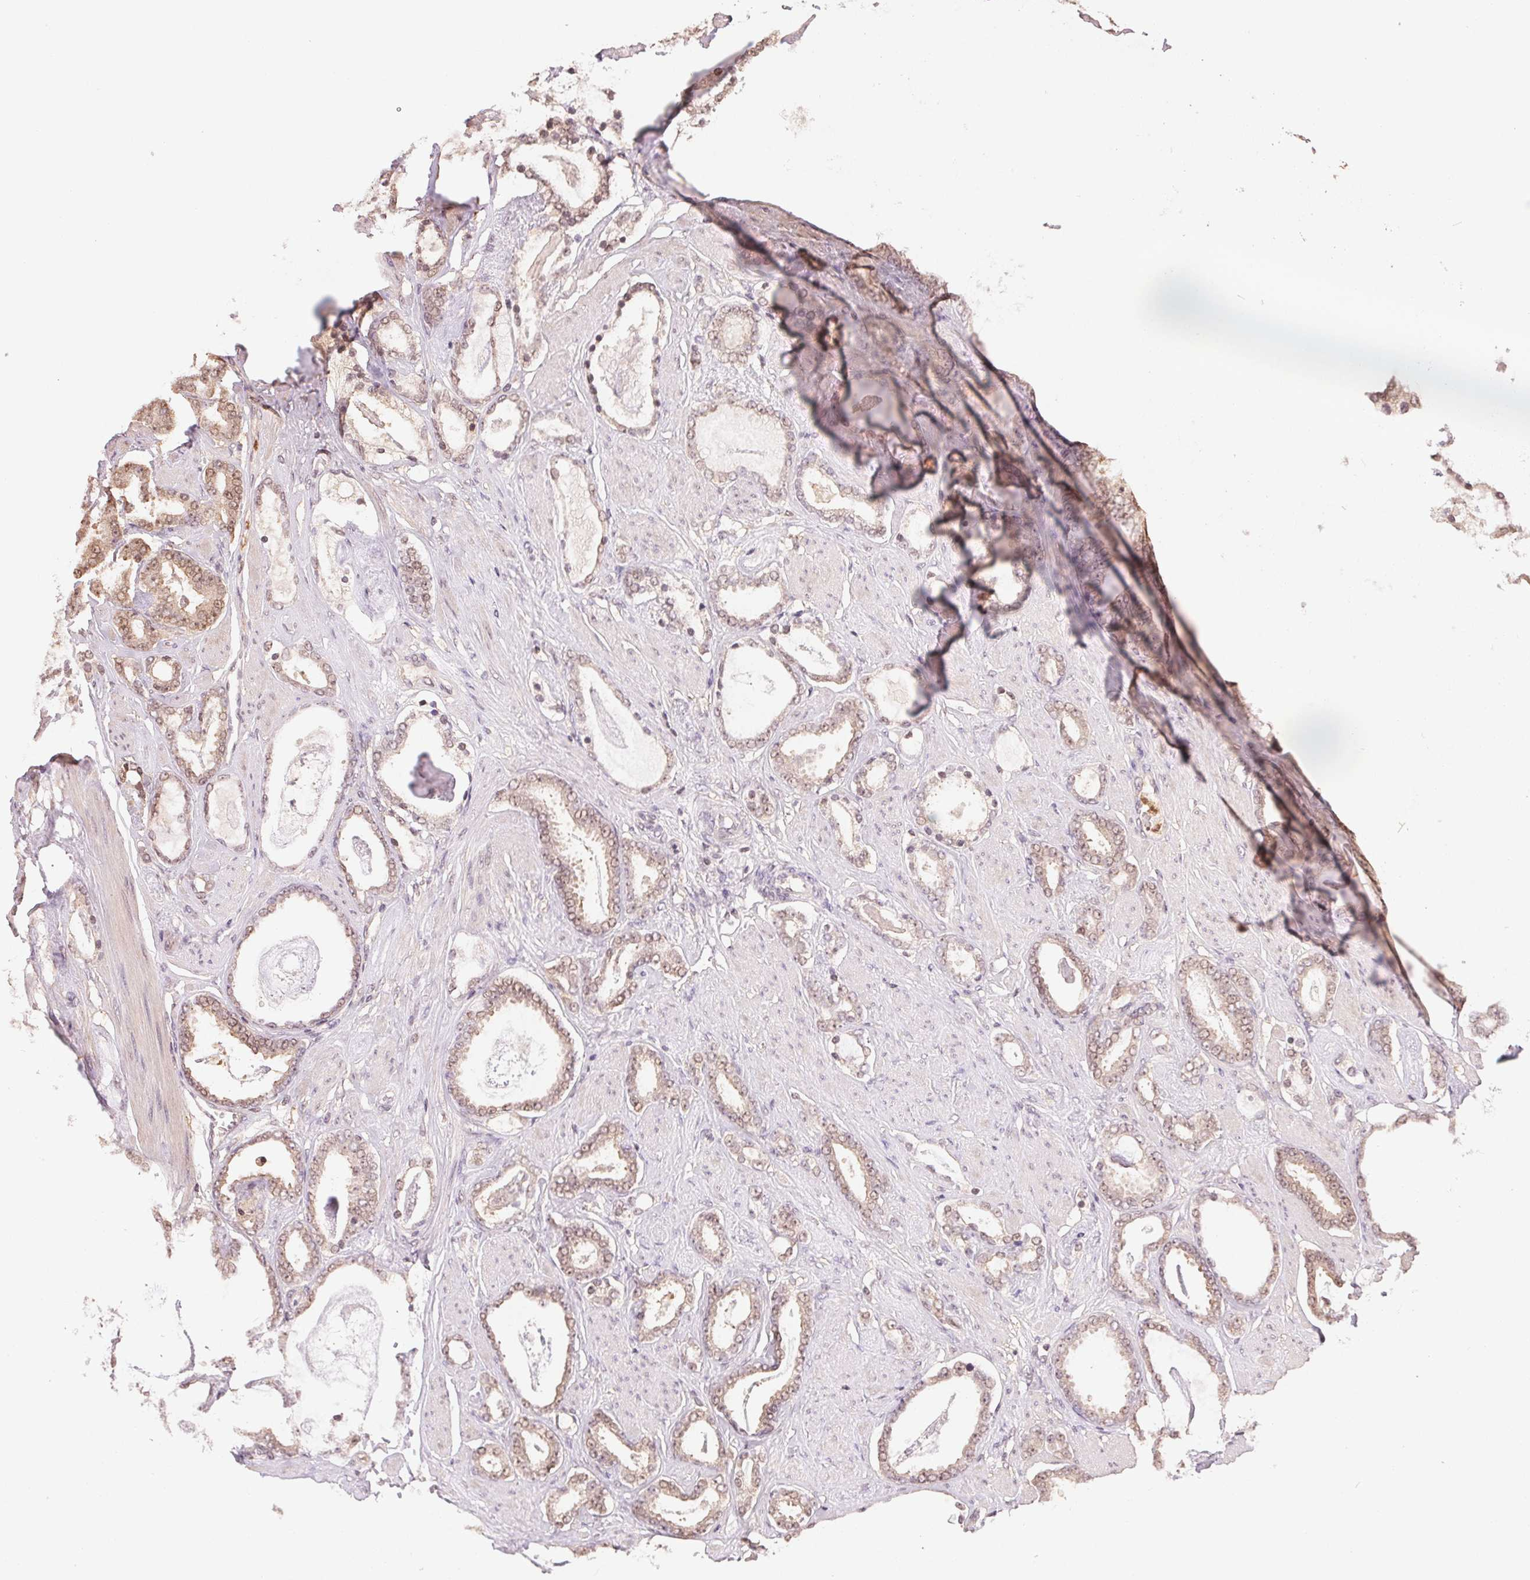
{"staining": {"intensity": "weak", "quantity": ">75%", "location": "cytoplasmic/membranous,nuclear"}, "tissue": "prostate cancer", "cell_type": "Tumor cells", "image_type": "cancer", "snomed": [{"axis": "morphology", "description": "Adenocarcinoma, High grade"}, {"axis": "topography", "description": "Prostate"}], "caption": "Prostate high-grade adenocarcinoma tissue reveals weak cytoplasmic/membranous and nuclear positivity in approximately >75% of tumor cells, visualized by immunohistochemistry.", "gene": "CDC123", "patient": {"sex": "male", "age": 63}}